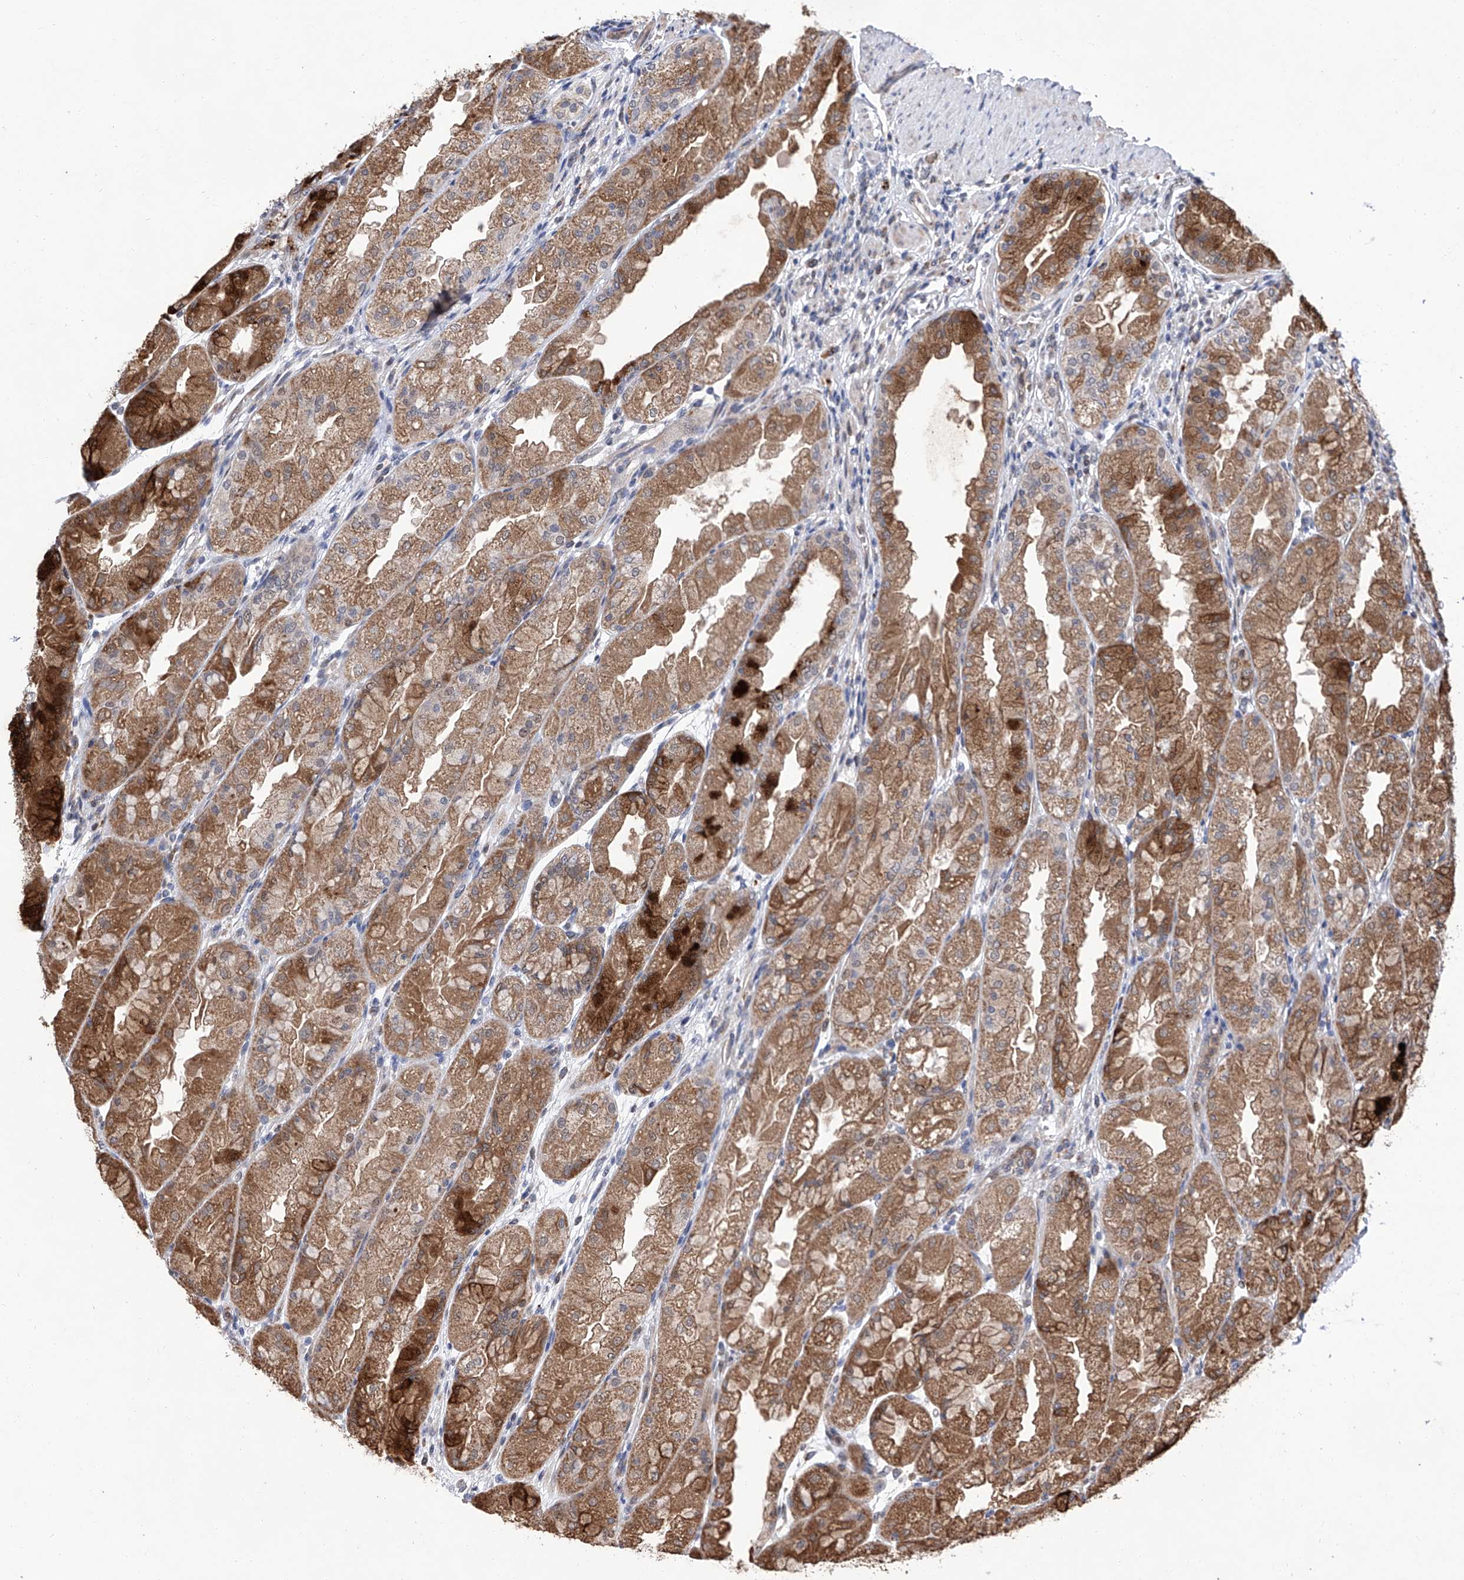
{"staining": {"intensity": "strong", "quantity": ">75%", "location": "cytoplasmic/membranous"}, "tissue": "stomach", "cell_type": "Glandular cells", "image_type": "normal", "snomed": [{"axis": "morphology", "description": "Normal tissue, NOS"}, {"axis": "topography", "description": "Stomach, upper"}], "caption": "Immunohistochemical staining of normal human stomach exhibits strong cytoplasmic/membranous protein expression in about >75% of glandular cells. Nuclei are stained in blue.", "gene": "FARP2", "patient": {"sex": "male", "age": 47}}